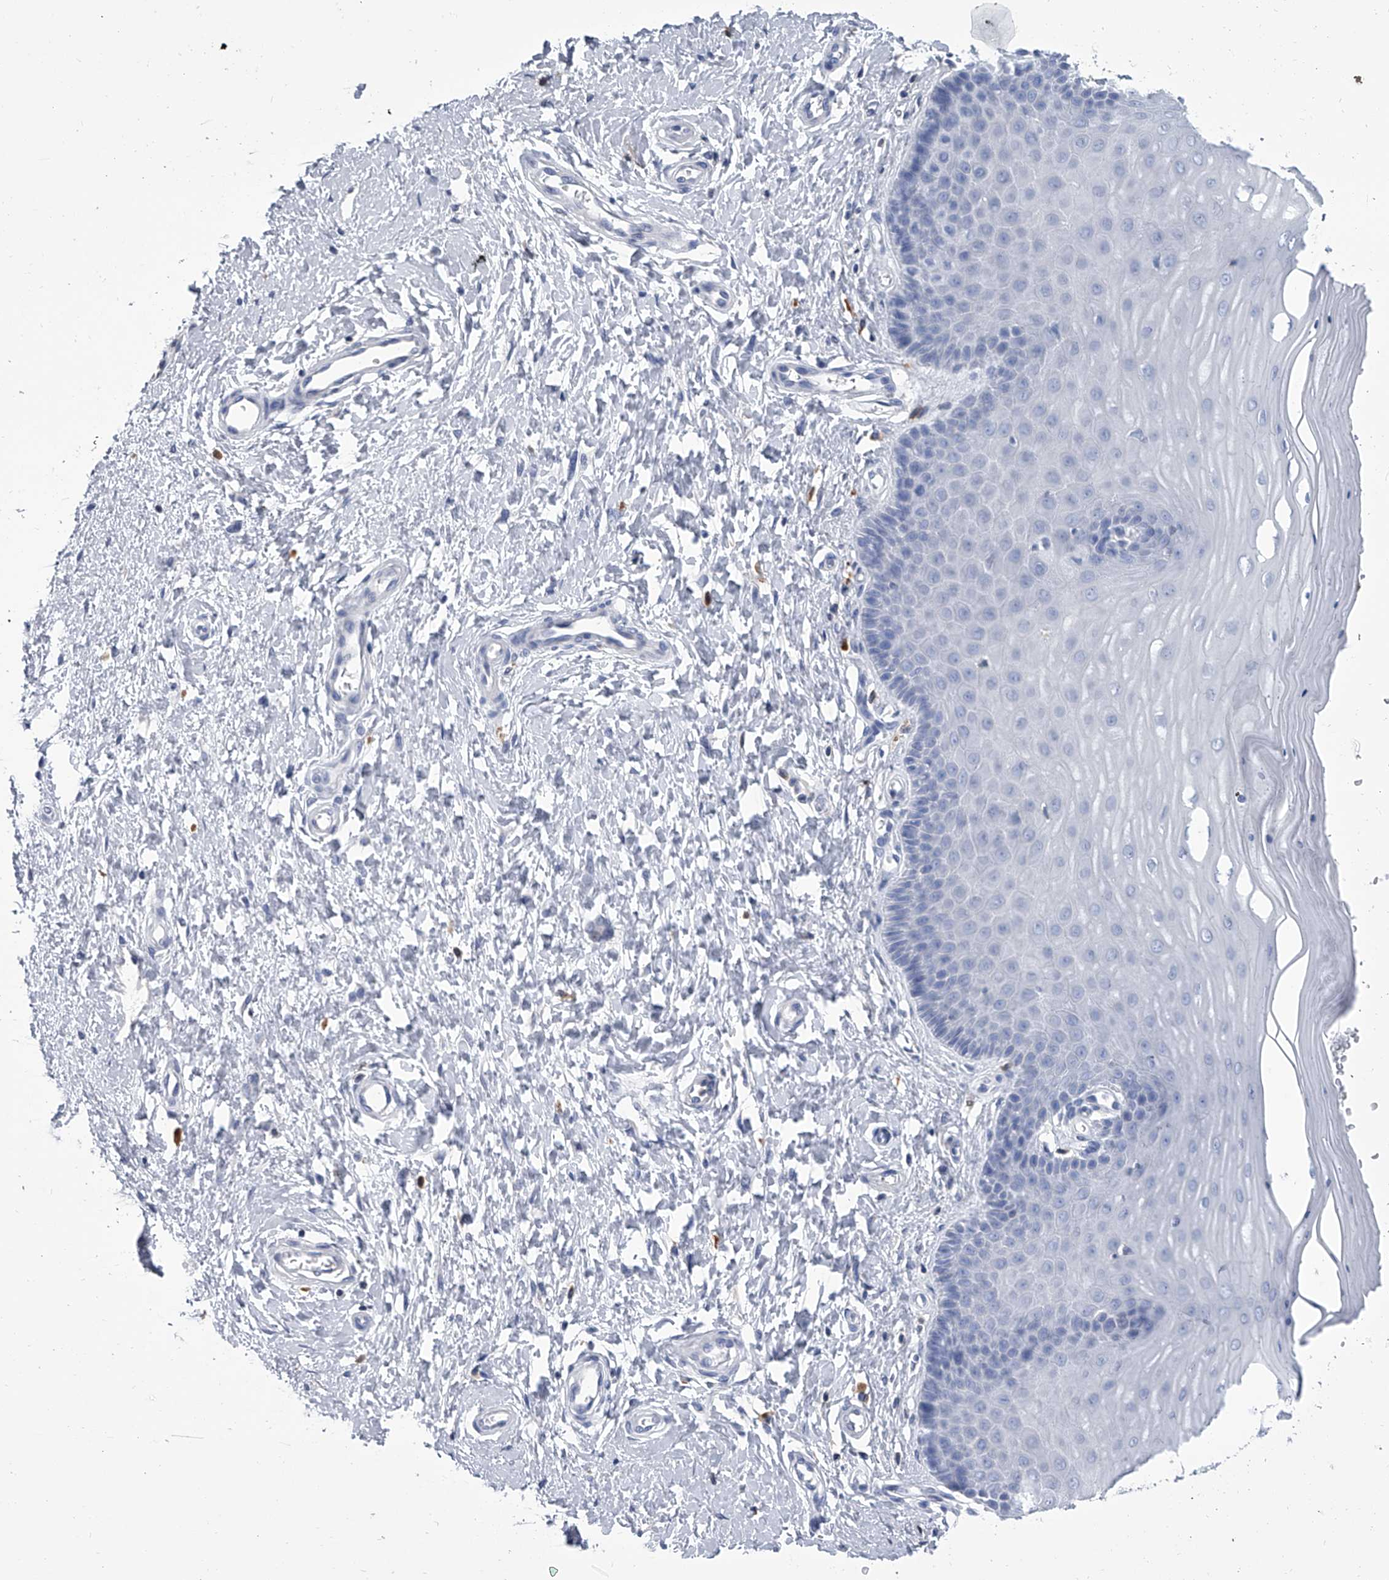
{"staining": {"intensity": "weak", "quantity": ">75%", "location": "cytoplasmic/membranous"}, "tissue": "cervix", "cell_type": "Glandular cells", "image_type": "normal", "snomed": [{"axis": "morphology", "description": "Normal tissue, NOS"}, {"axis": "topography", "description": "Cervix"}], "caption": "Human cervix stained with a brown dye shows weak cytoplasmic/membranous positive staining in about >75% of glandular cells.", "gene": "SERPINB9", "patient": {"sex": "female", "age": 55}}